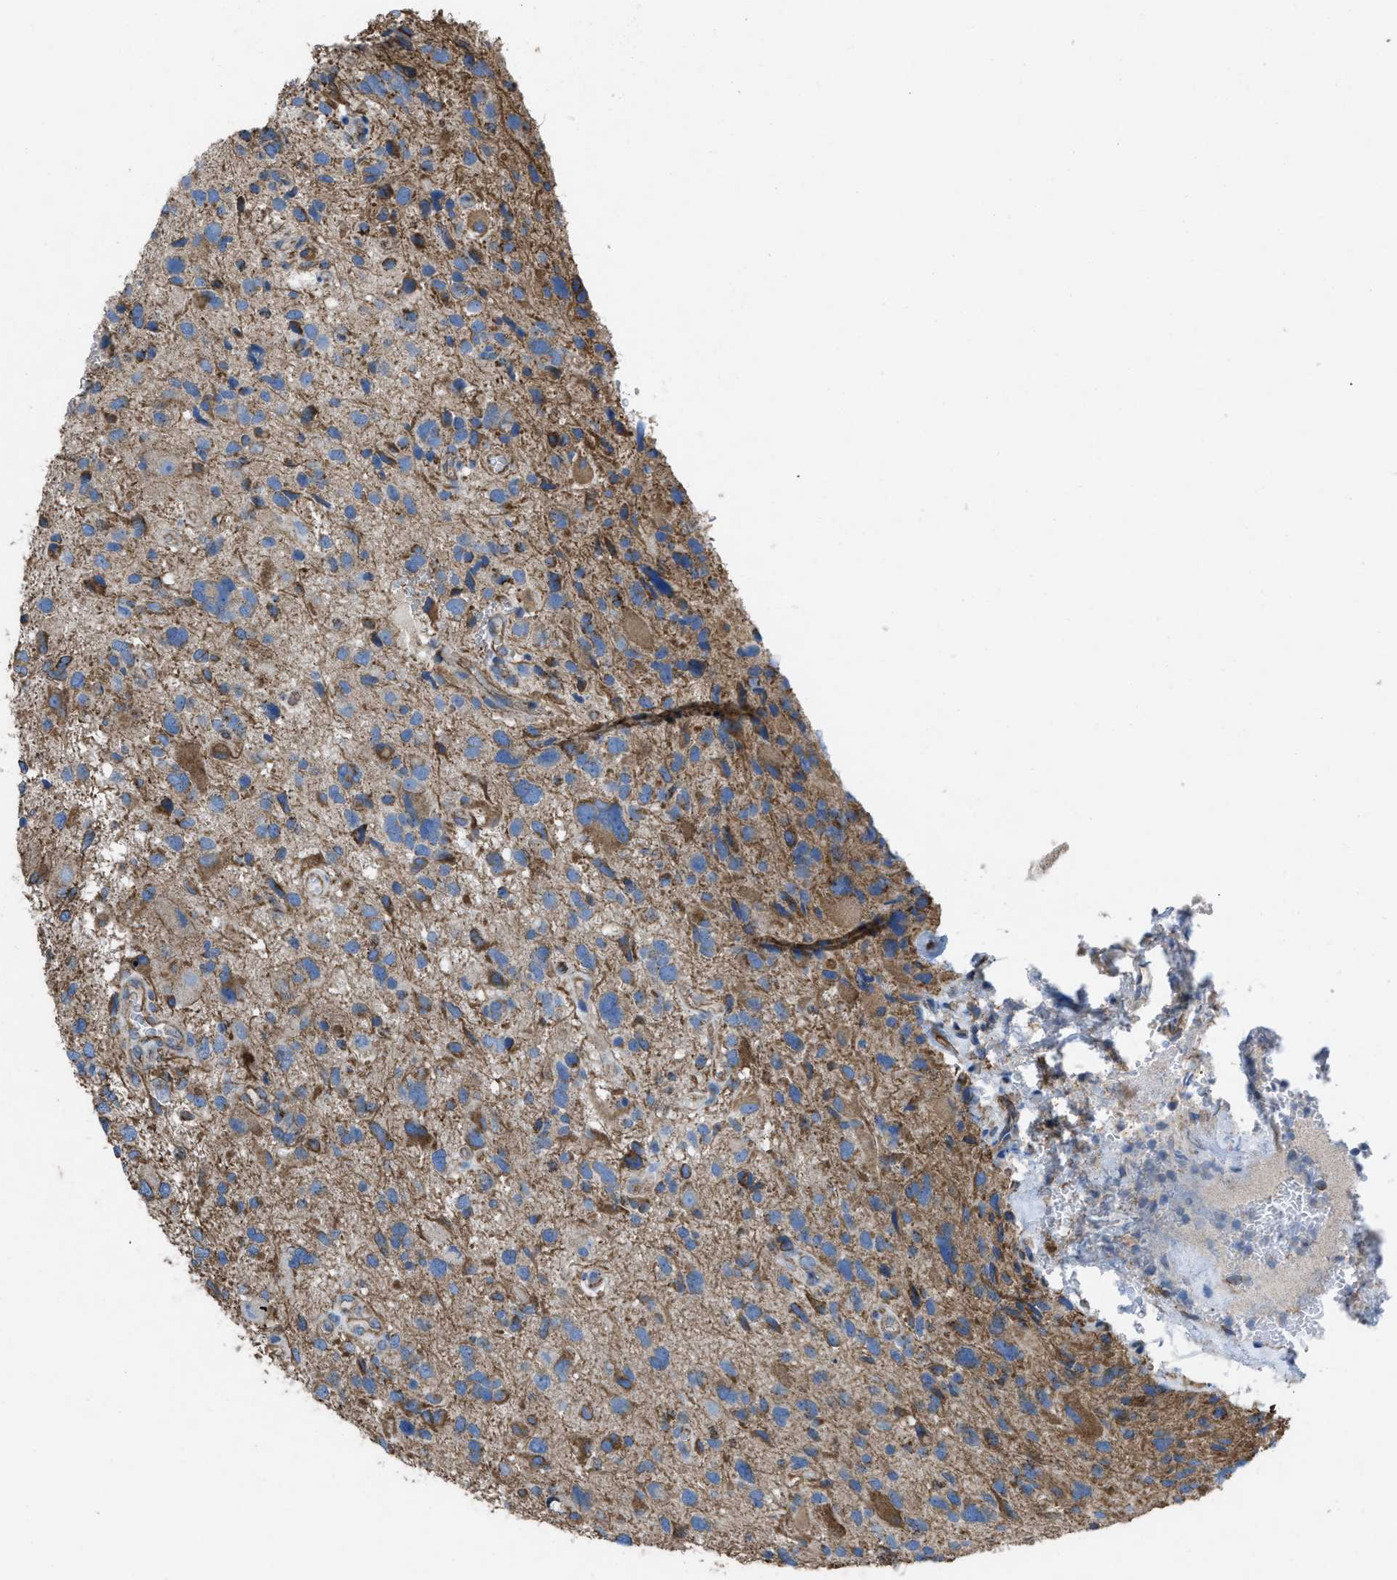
{"staining": {"intensity": "moderate", "quantity": "25%-75%", "location": "cytoplasmic/membranous"}, "tissue": "glioma", "cell_type": "Tumor cells", "image_type": "cancer", "snomed": [{"axis": "morphology", "description": "Glioma, malignant, High grade"}, {"axis": "topography", "description": "Brain"}], "caption": "There is medium levels of moderate cytoplasmic/membranous positivity in tumor cells of glioma, as demonstrated by immunohistochemical staining (brown color).", "gene": "DOLPP1", "patient": {"sex": "male", "age": 33}}